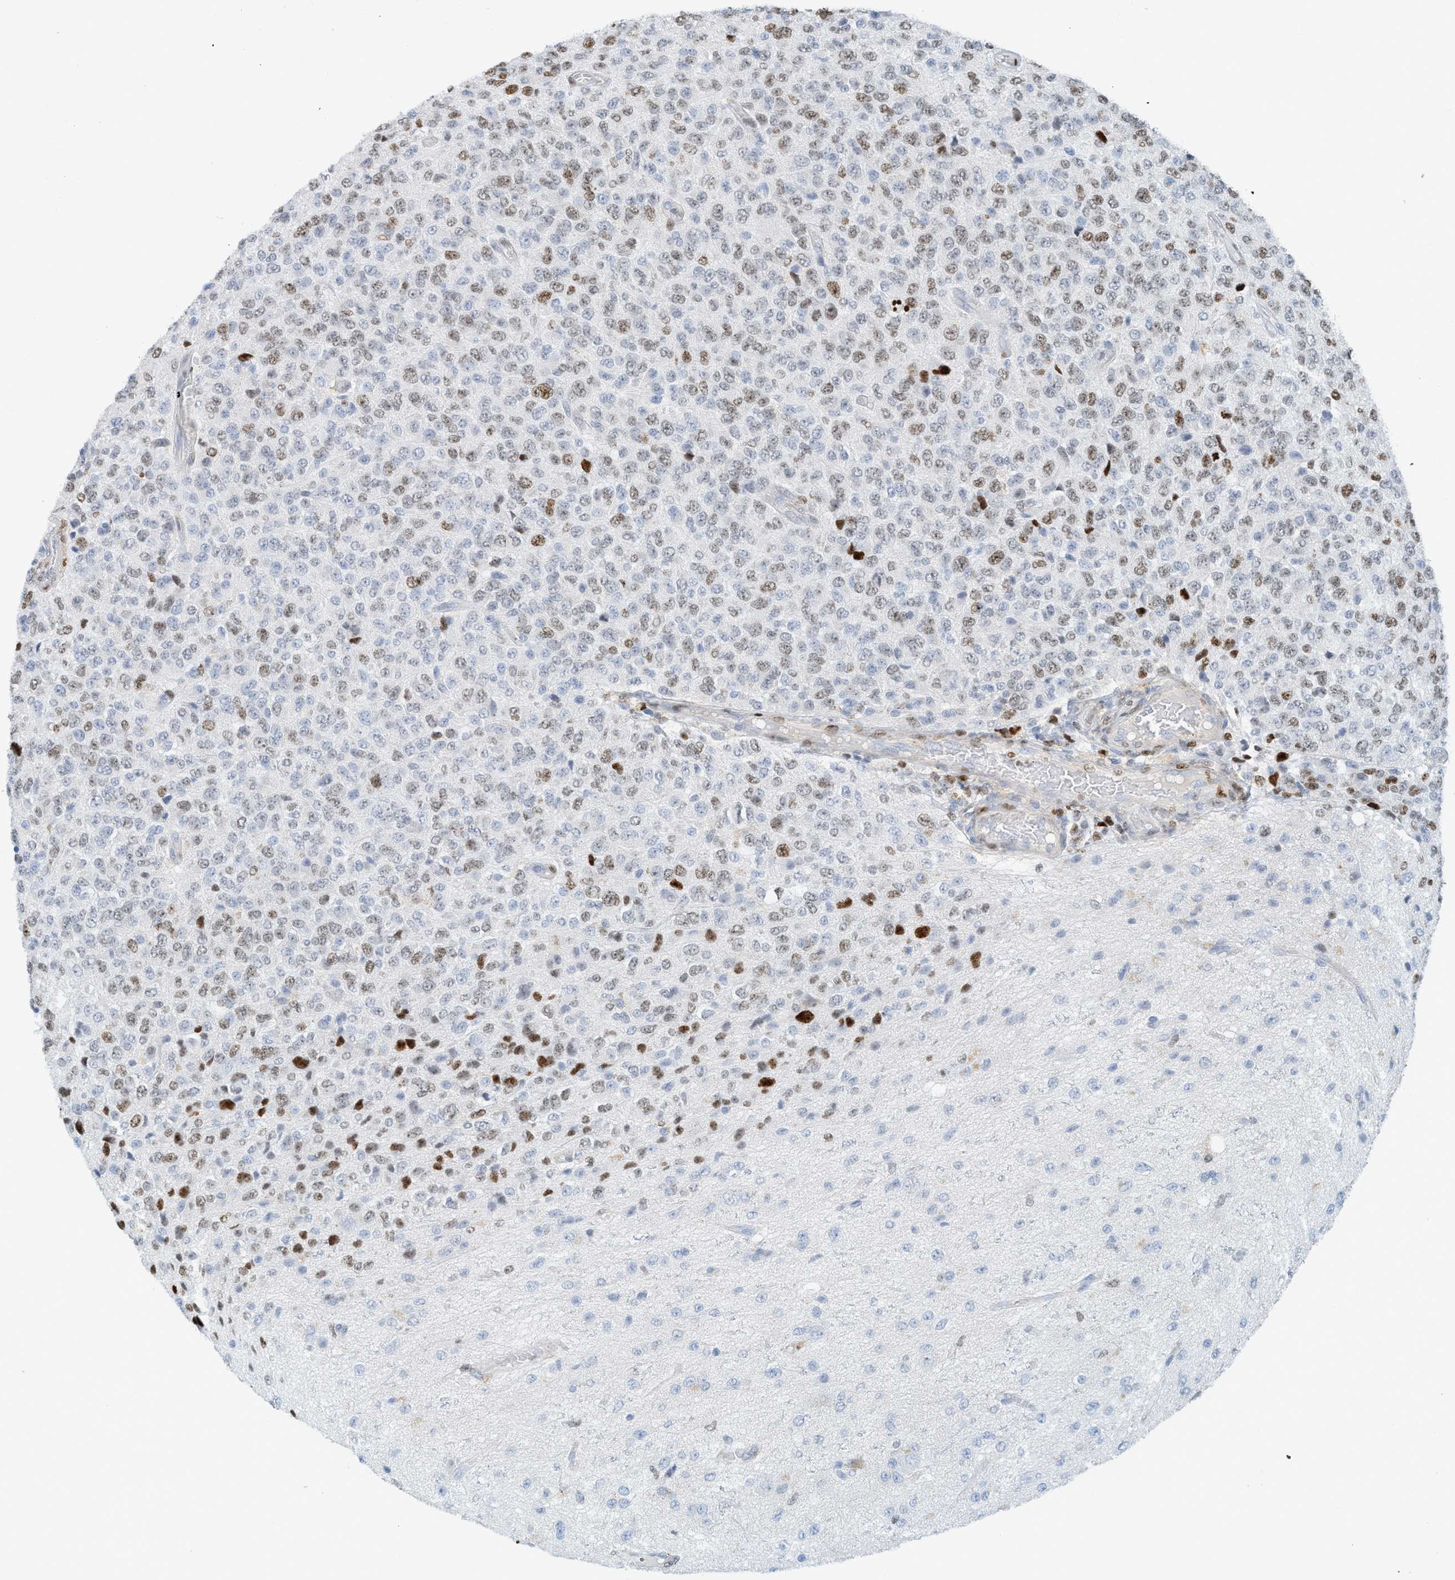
{"staining": {"intensity": "moderate", "quantity": "25%-75%", "location": "nuclear"}, "tissue": "glioma", "cell_type": "Tumor cells", "image_type": "cancer", "snomed": [{"axis": "morphology", "description": "Glioma, malignant, High grade"}, {"axis": "topography", "description": "pancreas cauda"}], "caption": "Malignant glioma (high-grade) was stained to show a protein in brown. There is medium levels of moderate nuclear expression in approximately 25%-75% of tumor cells.", "gene": "SH3D19", "patient": {"sex": "male", "age": 60}}